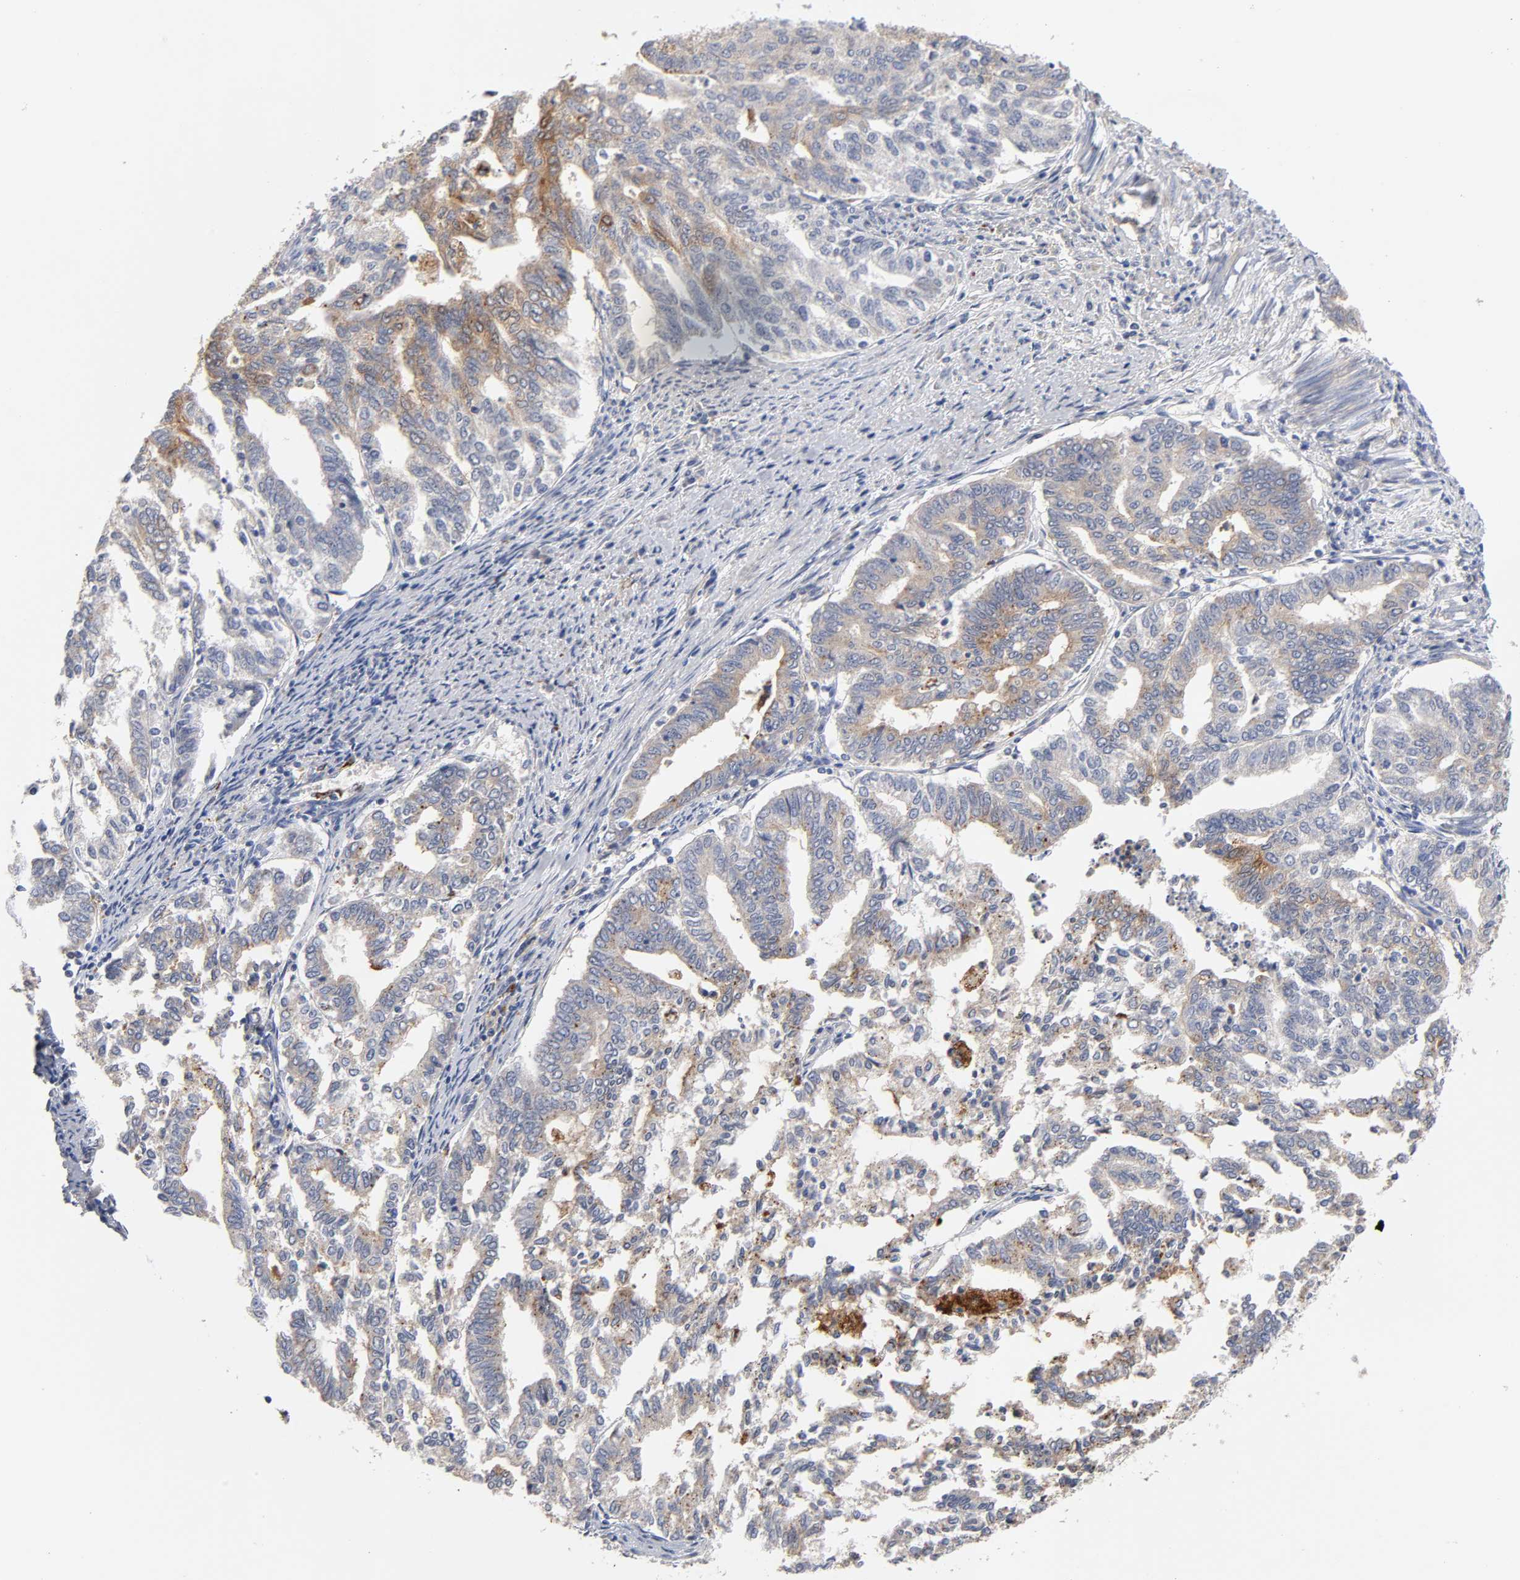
{"staining": {"intensity": "weak", "quantity": ">75%", "location": "cytoplasmic/membranous"}, "tissue": "endometrial cancer", "cell_type": "Tumor cells", "image_type": "cancer", "snomed": [{"axis": "morphology", "description": "Adenocarcinoma, NOS"}, {"axis": "topography", "description": "Endometrium"}], "caption": "The micrograph displays immunohistochemical staining of endometrial adenocarcinoma. There is weak cytoplasmic/membranous positivity is present in about >75% of tumor cells.", "gene": "C17orf75", "patient": {"sex": "female", "age": 79}}